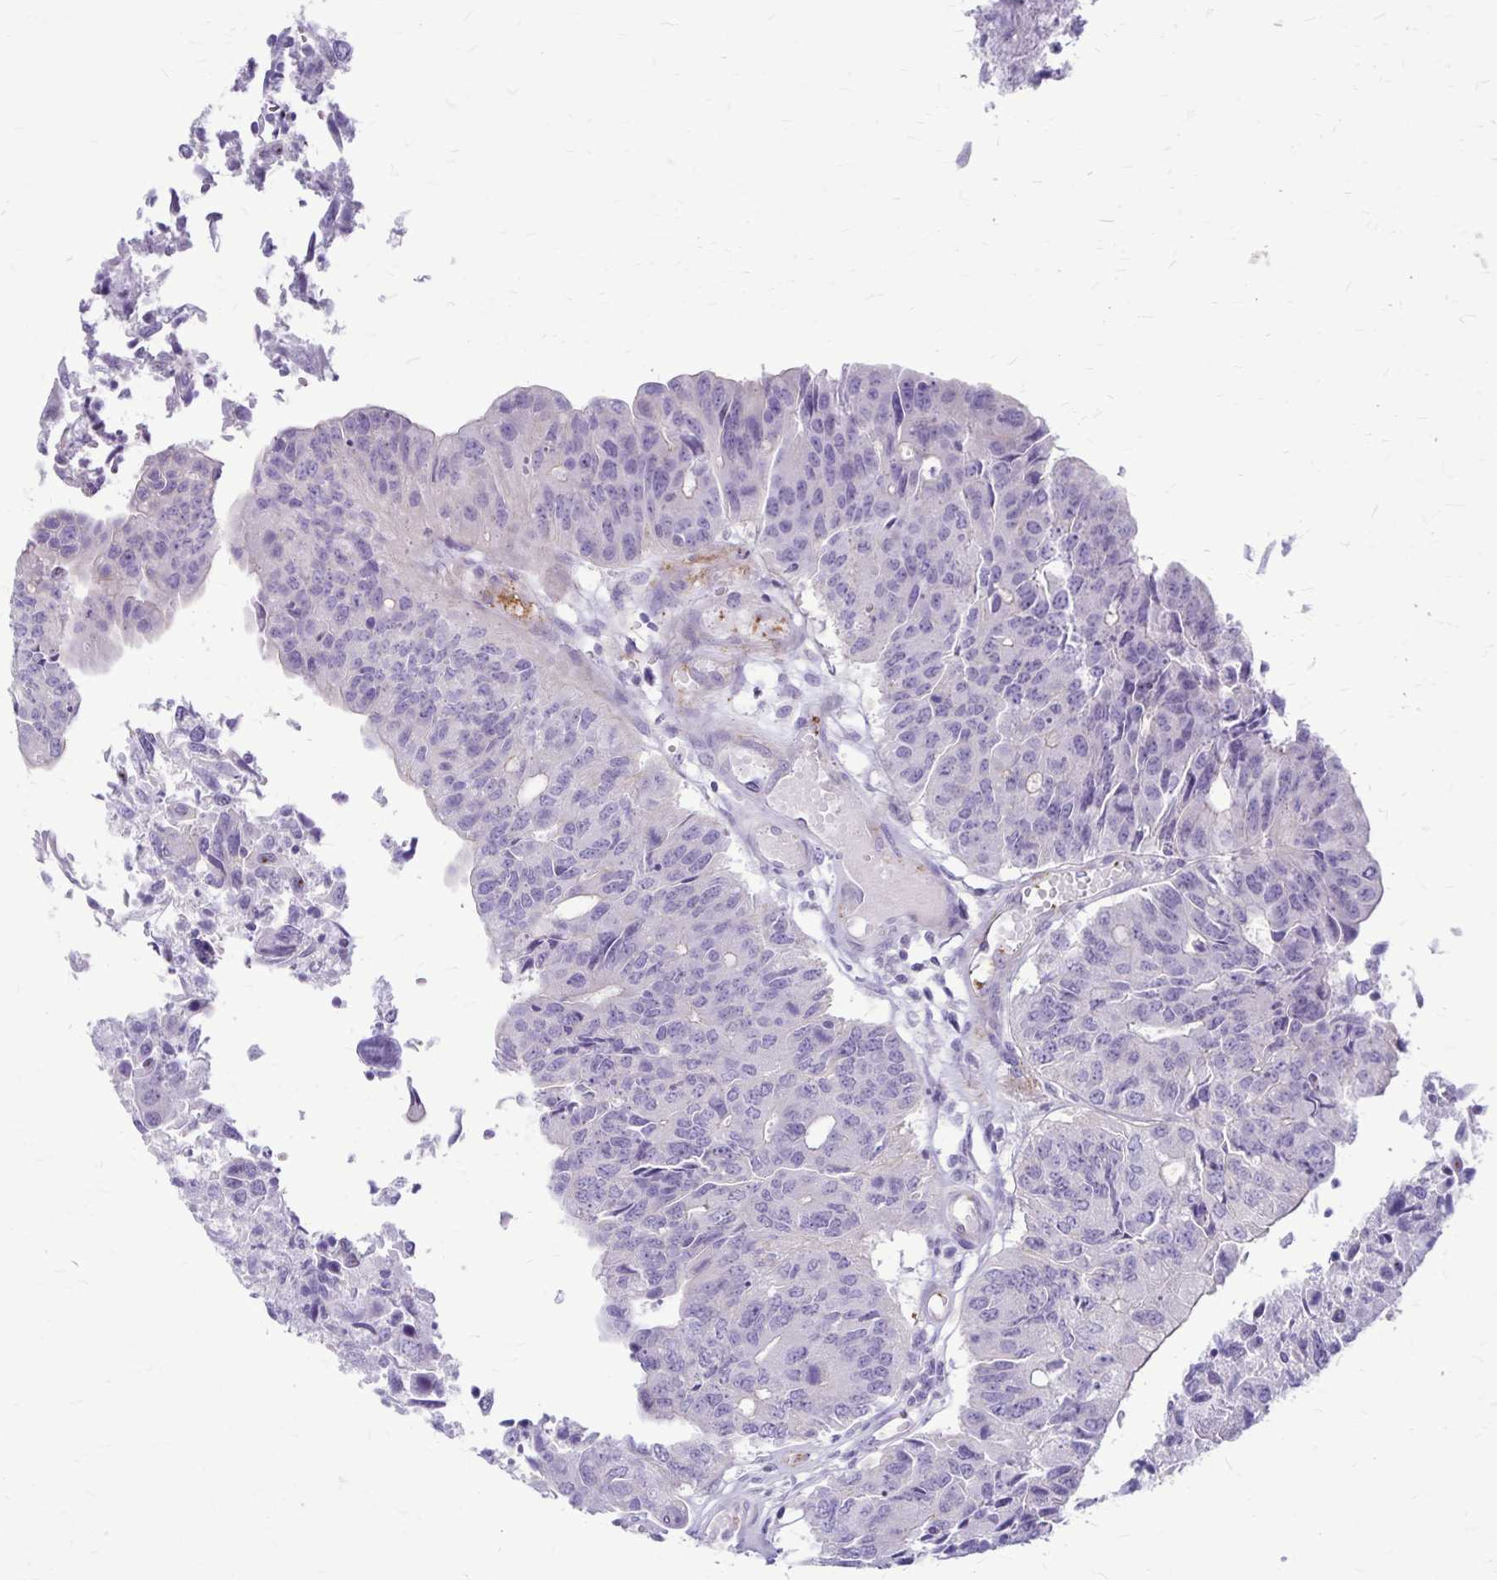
{"staining": {"intensity": "negative", "quantity": "none", "location": "none"}, "tissue": "colorectal cancer", "cell_type": "Tumor cells", "image_type": "cancer", "snomed": [{"axis": "morphology", "description": "Adenocarcinoma, NOS"}, {"axis": "topography", "description": "Colon"}], "caption": "Adenocarcinoma (colorectal) stained for a protein using immunohistochemistry (IHC) displays no staining tumor cells.", "gene": "GP9", "patient": {"sex": "female", "age": 67}}